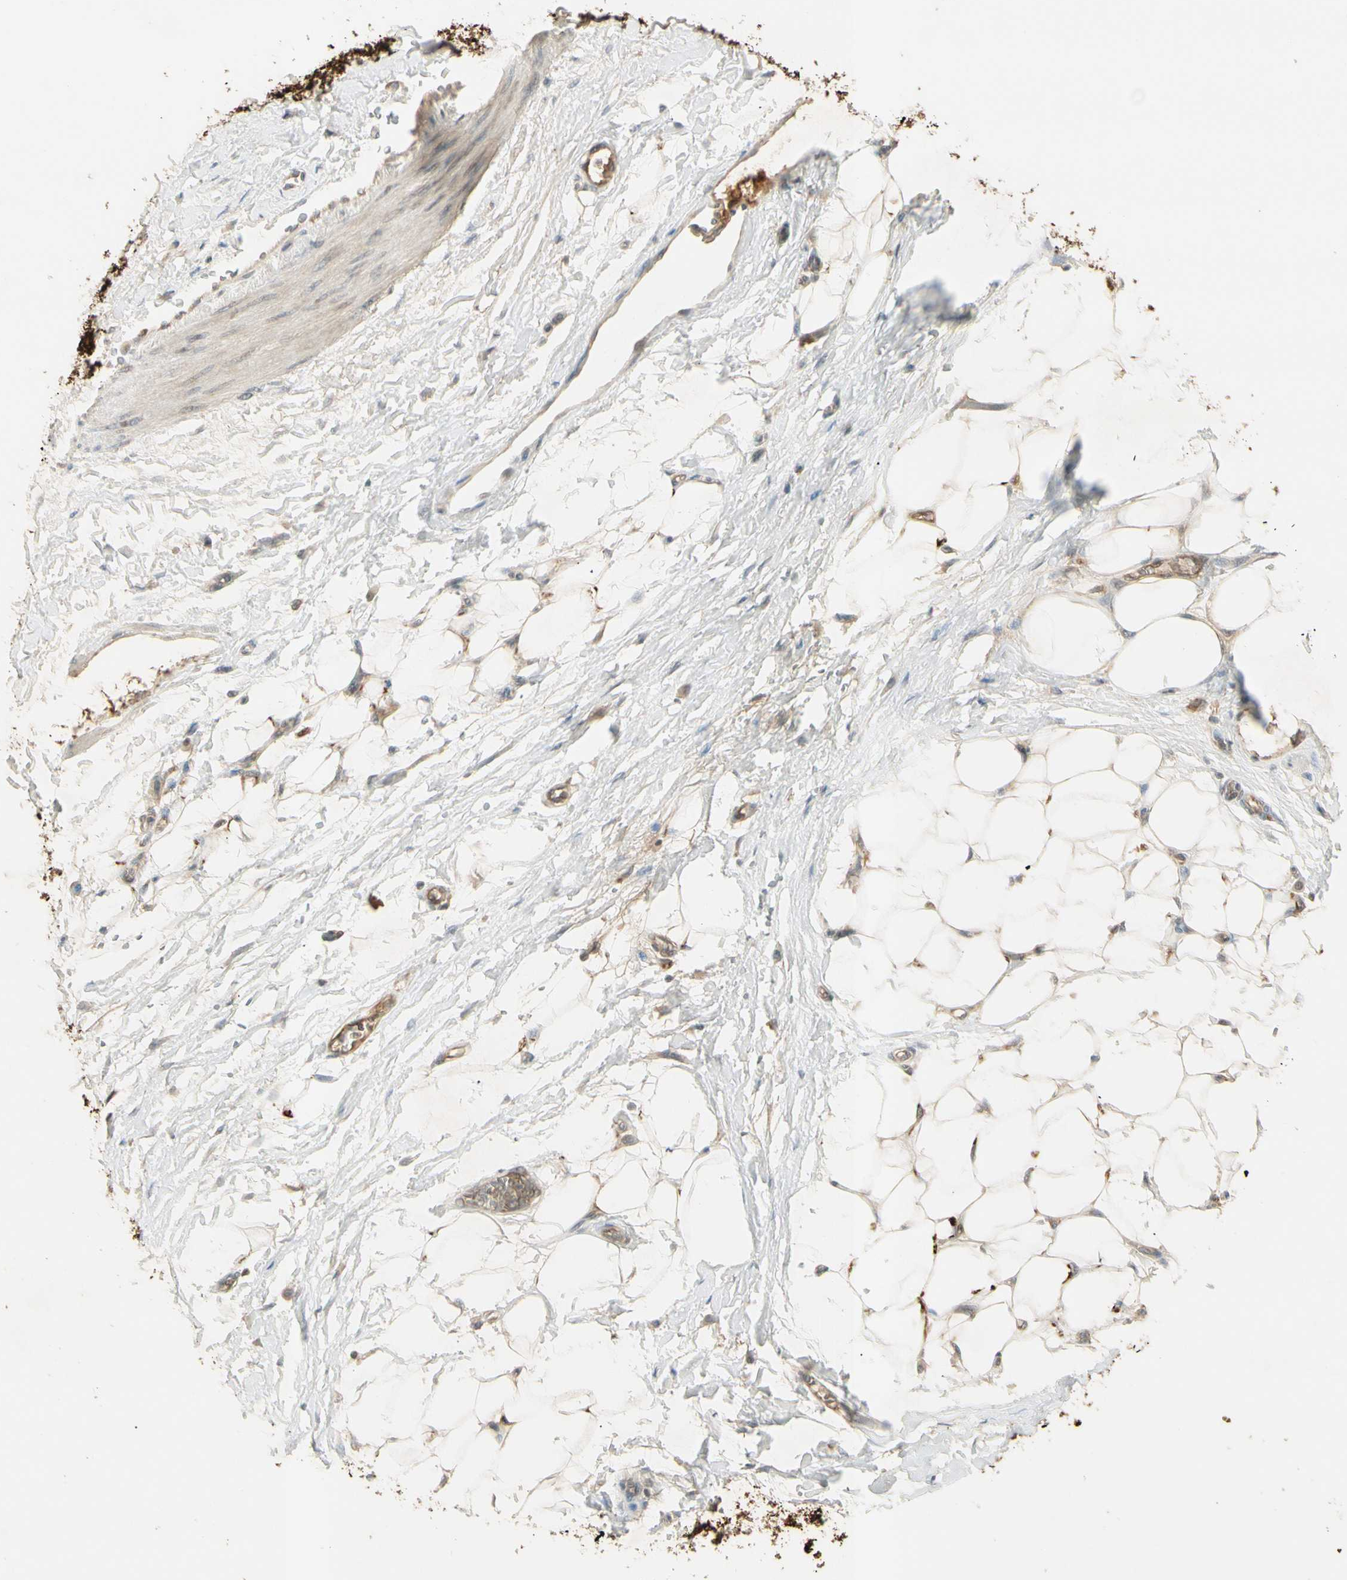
{"staining": {"intensity": "moderate", "quantity": ">75%", "location": "cytoplasmic/membranous"}, "tissue": "adipose tissue", "cell_type": "Adipocytes", "image_type": "normal", "snomed": [{"axis": "morphology", "description": "Normal tissue, NOS"}, {"axis": "morphology", "description": "Urothelial carcinoma, High grade"}, {"axis": "topography", "description": "Vascular tissue"}, {"axis": "topography", "description": "Urinary bladder"}], "caption": "Protein staining exhibits moderate cytoplasmic/membranous expression in approximately >75% of adipocytes in benign adipose tissue.", "gene": "ICAM5", "patient": {"sex": "female", "age": 56}}